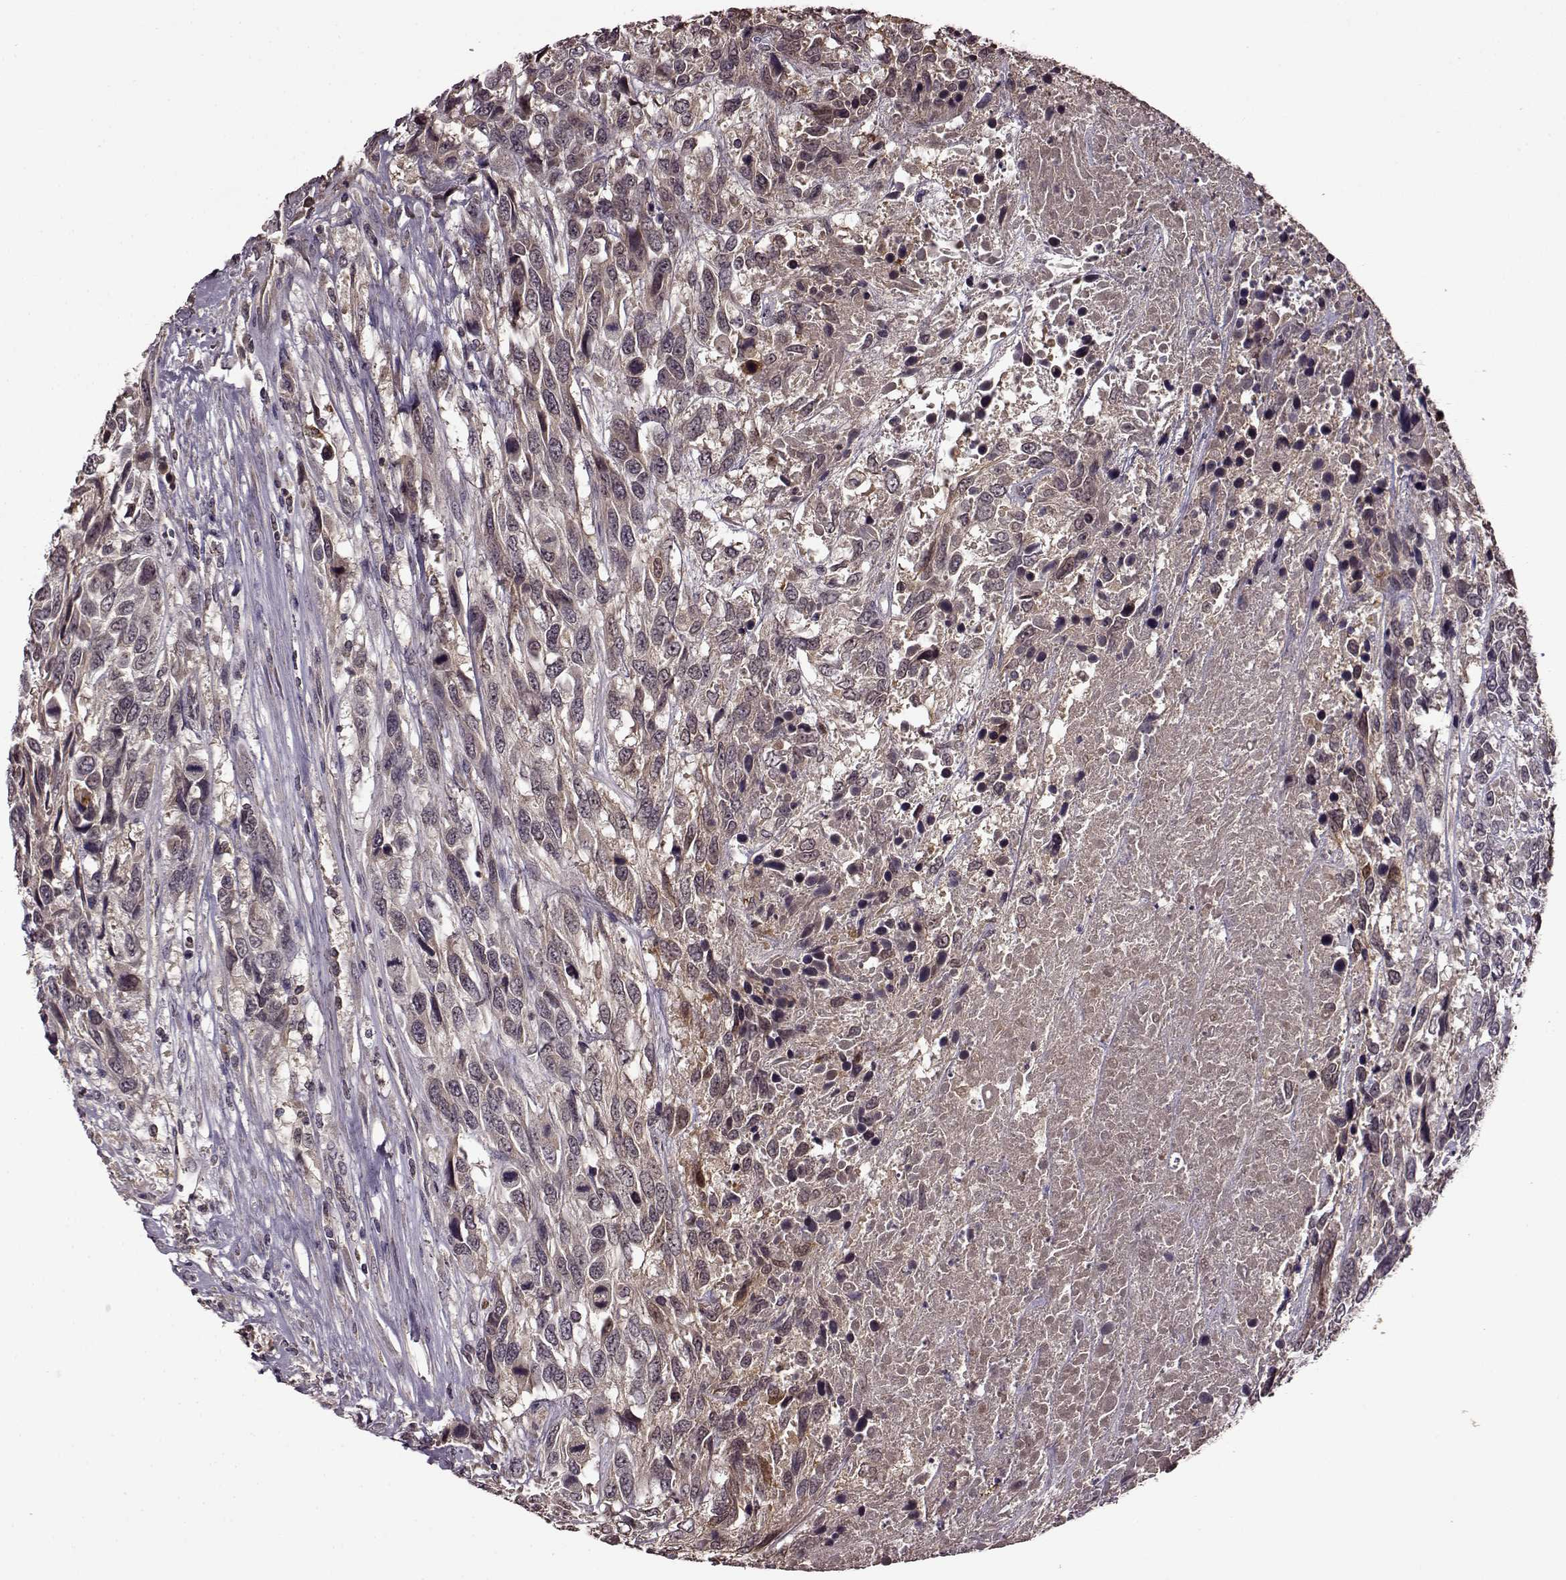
{"staining": {"intensity": "weak", "quantity": "<25%", "location": "cytoplasmic/membranous"}, "tissue": "urothelial cancer", "cell_type": "Tumor cells", "image_type": "cancer", "snomed": [{"axis": "morphology", "description": "Urothelial carcinoma, High grade"}, {"axis": "topography", "description": "Urinary bladder"}], "caption": "An image of human urothelial cancer is negative for staining in tumor cells. The staining was performed using DAB (3,3'-diaminobenzidine) to visualize the protein expression in brown, while the nuclei were stained in blue with hematoxylin (Magnification: 20x).", "gene": "MAIP1", "patient": {"sex": "female", "age": 70}}